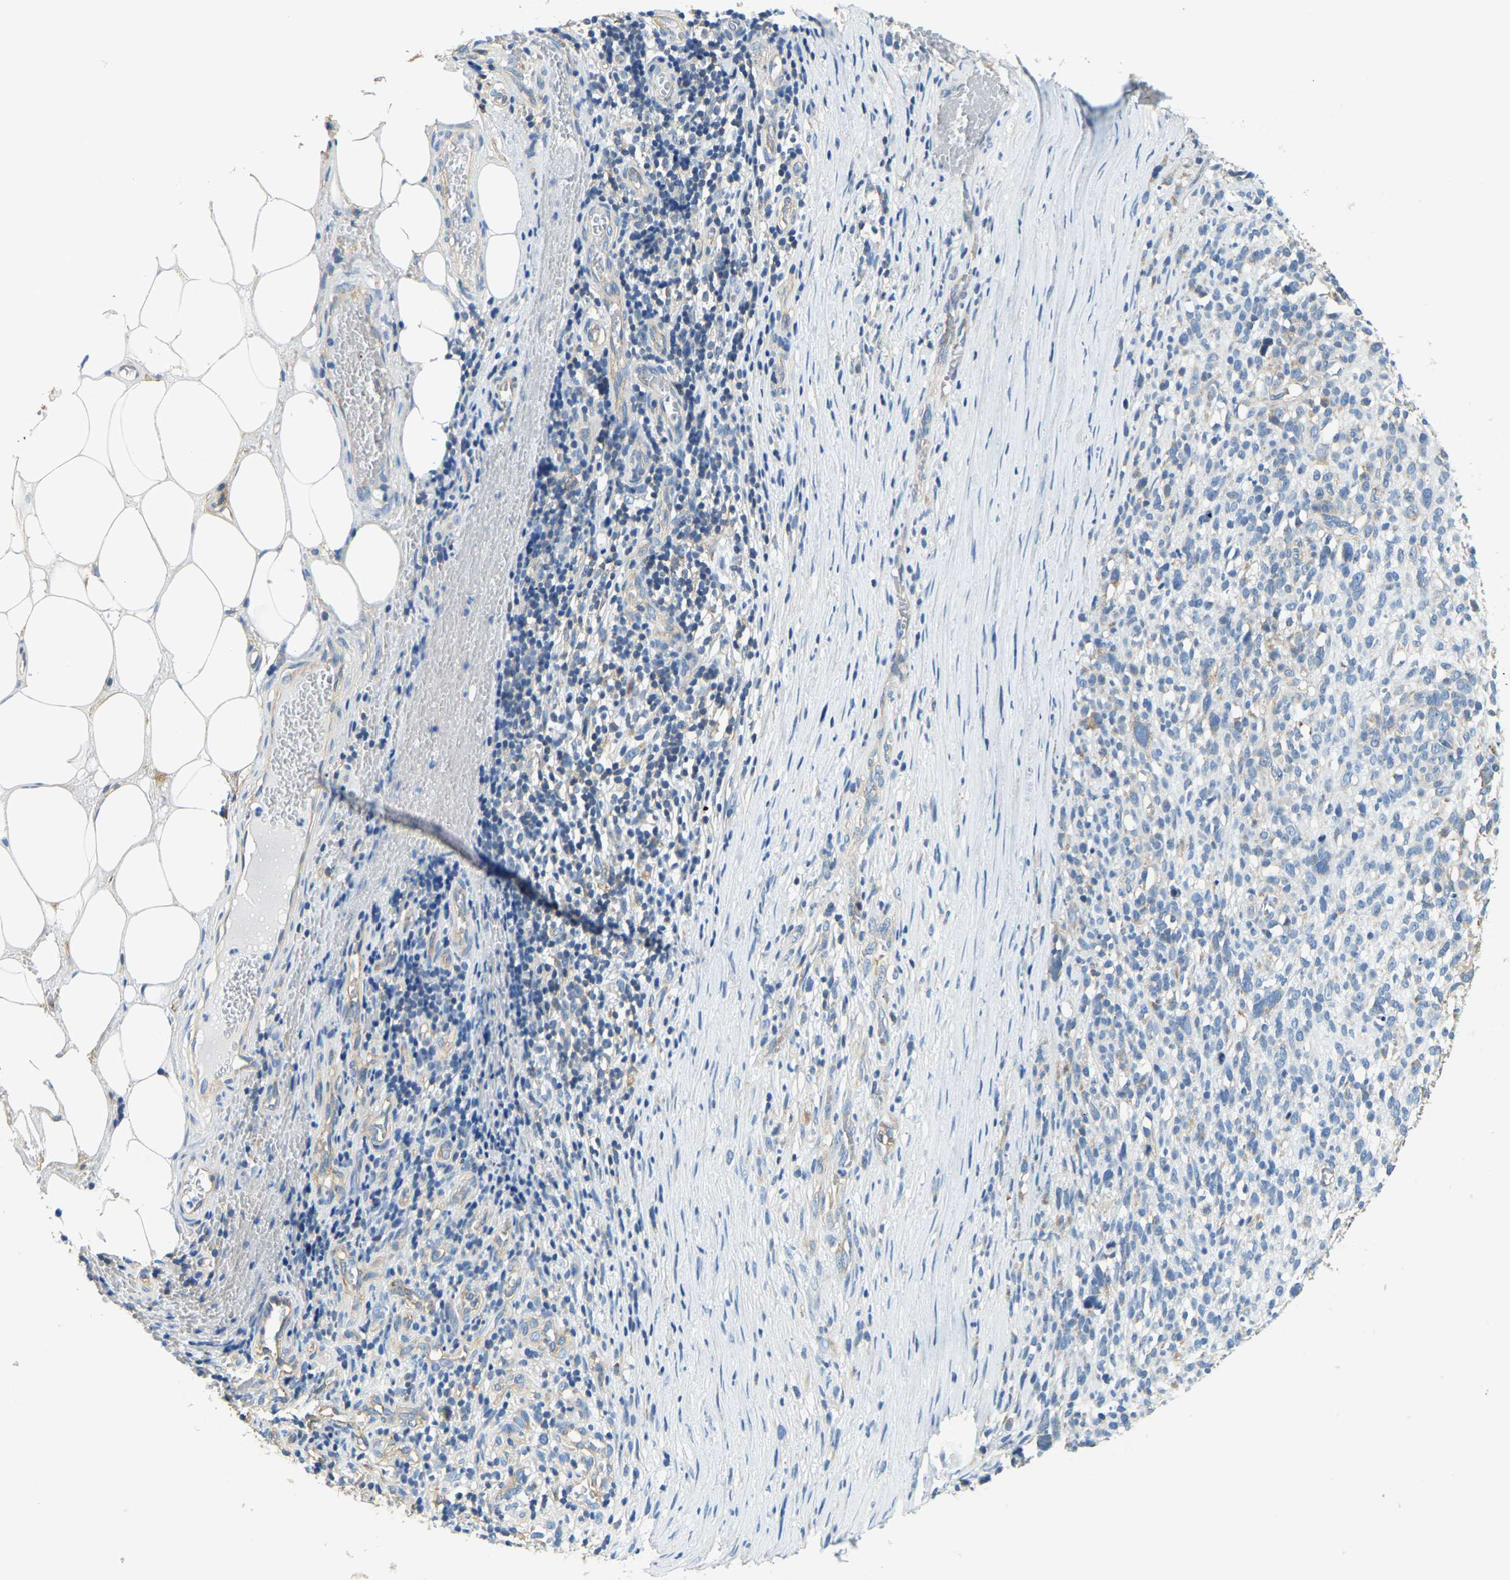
{"staining": {"intensity": "negative", "quantity": "none", "location": "none"}, "tissue": "melanoma", "cell_type": "Tumor cells", "image_type": "cancer", "snomed": [{"axis": "morphology", "description": "Malignant melanoma, NOS"}, {"axis": "topography", "description": "Skin"}], "caption": "Immunohistochemical staining of melanoma demonstrates no significant staining in tumor cells. Brightfield microscopy of immunohistochemistry stained with DAB (brown) and hematoxylin (blue), captured at high magnification.", "gene": "AHNAK", "patient": {"sex": "female", "age": 55}}